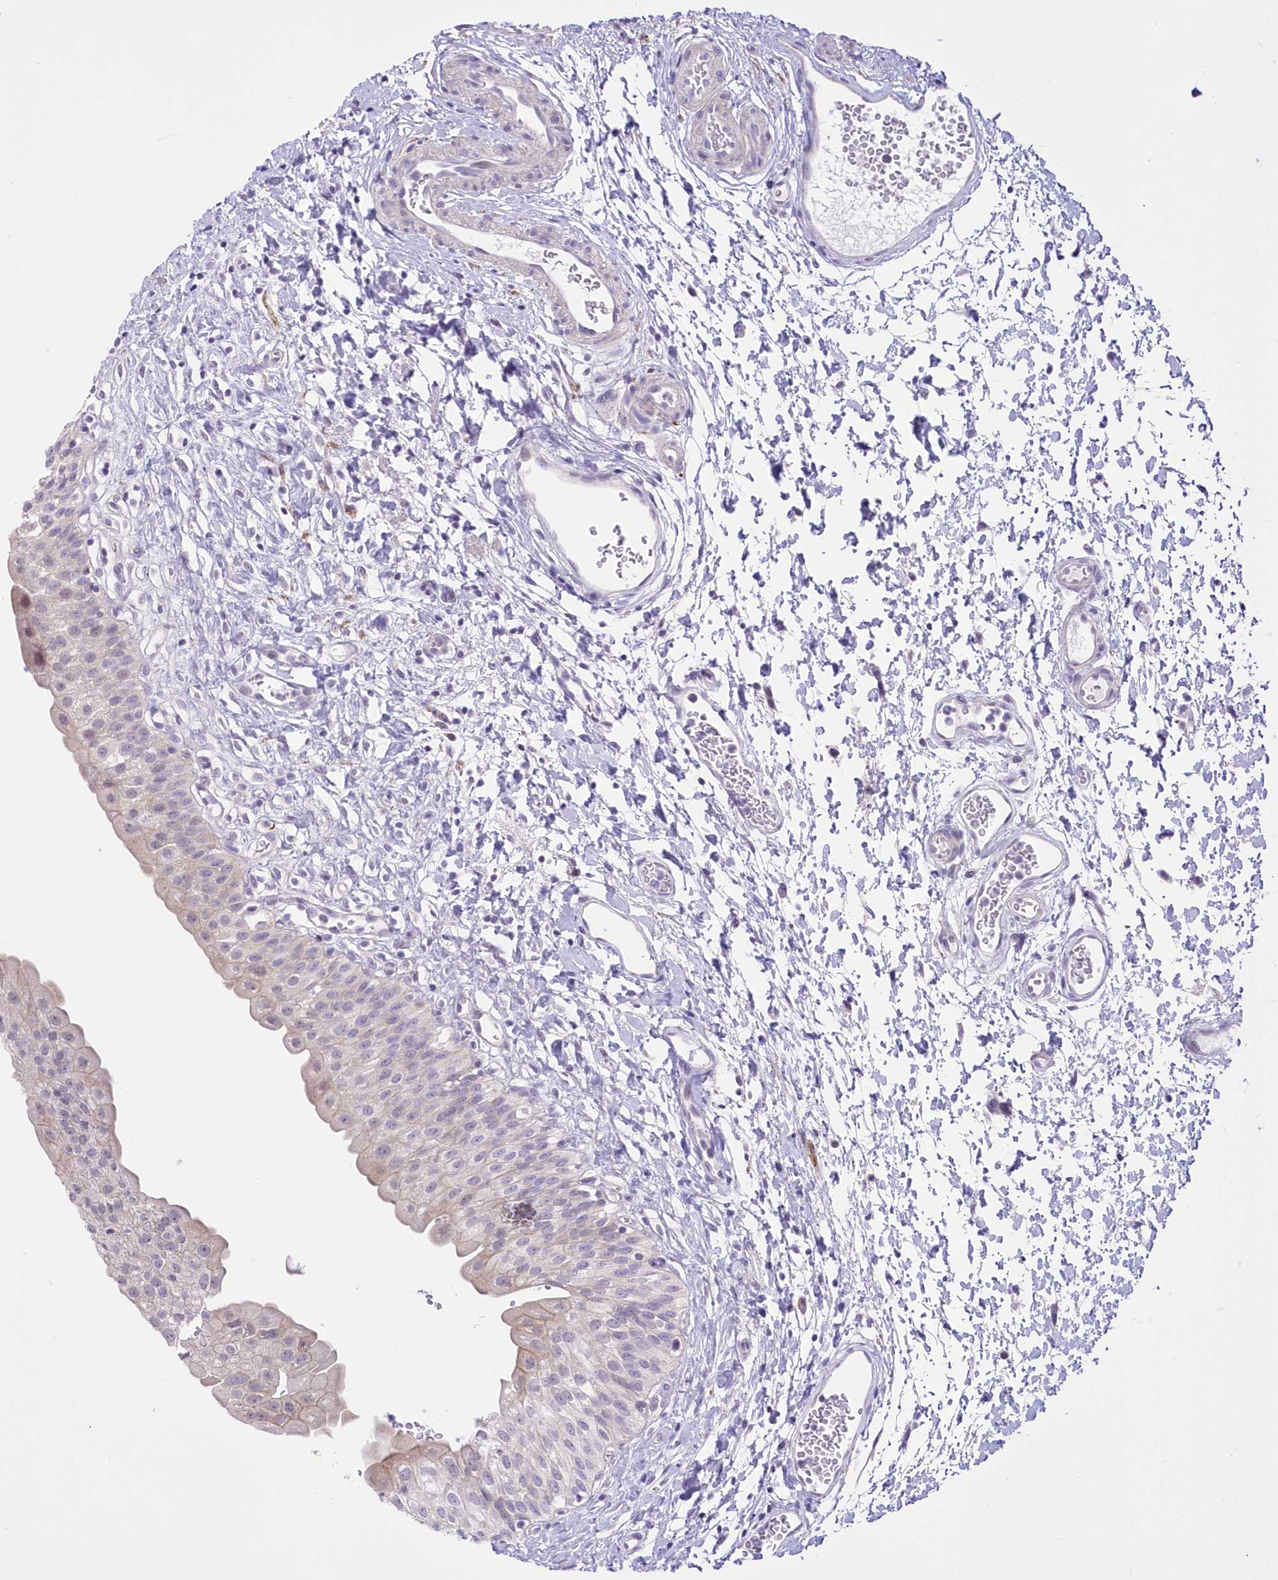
{"staining": {"intensity": "negative", "quantity": "none", "location": "none"}, "tissue": "urinary bladder", "cell_type": "Urothelial cells", "image_type": "normal", "snomed": [{"axis": "morphology", "description": "Normal tissue, NOS"}, {"axis": "topography", "description": "Urinary bladder"}], "caption": "Urinary bladder stained for a protein using immunohistochemistry (IHC) demonstrates no positivity urothelial cells.", "gene": "FAM241B", "patient": {"sex": "male", "age": 51}}